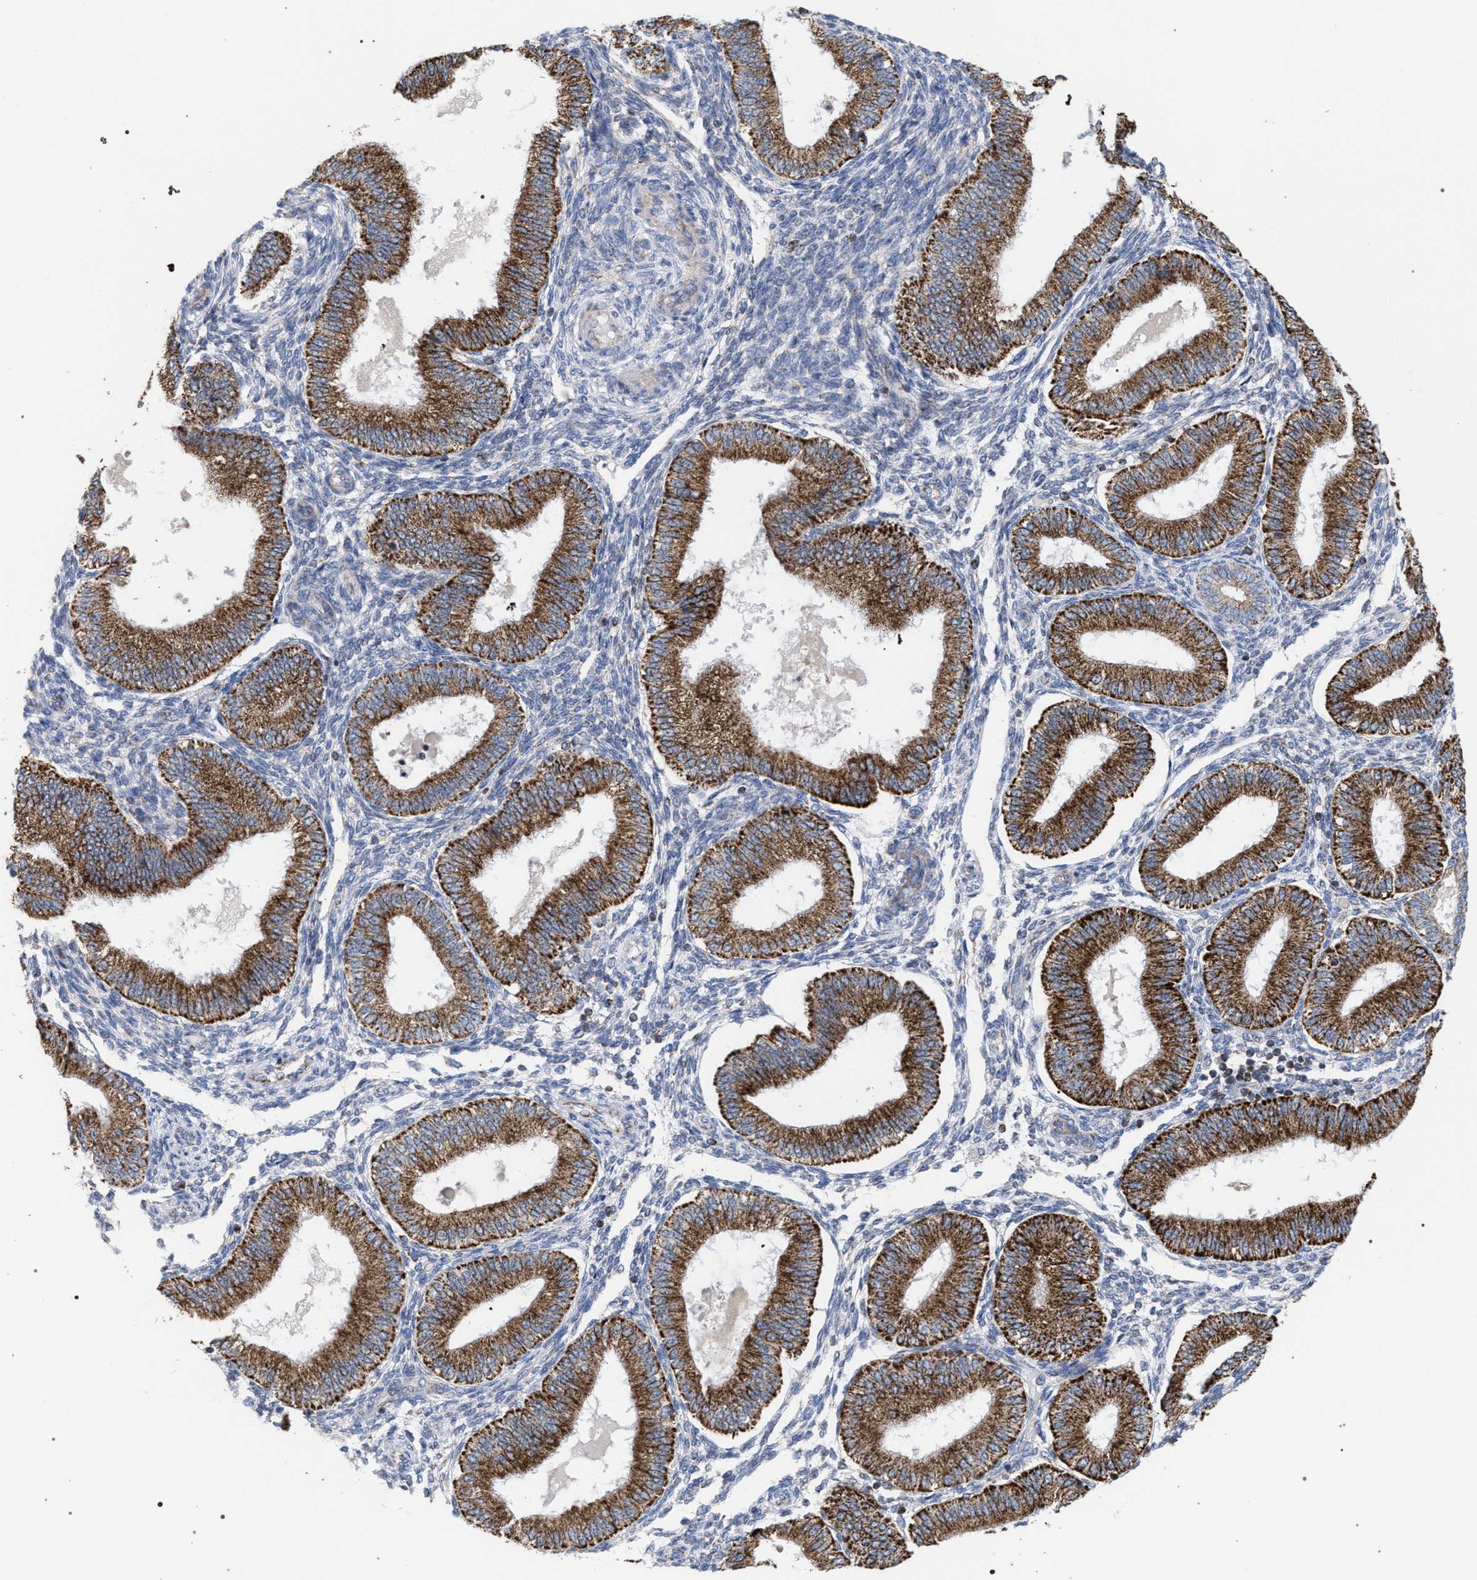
{"staining": {"intensity": "negative", "quantity": "none", "location": "none"}, "tissue": "endometrium", "cell_type": "Cells in endometrial stroma", "image_type": "normal", "snomed": [{"axis": "morphology", "description": "Normal tissue, NOS"}, {"axis": "topography", "description": "Endometrium"}], "caption": "Immunohistochemistry of benign human endometrium displays no positivity in cells in endometrial stroma. Brightfield microscopy of immunohistochemistry (IHC) stained with DAB (3,3'-diaminobenzidine) (brown) and hematoxylin (blue), captured at high magnification.", "gene": "ECI2", "patient": {"sex": "female", "age": 39}}